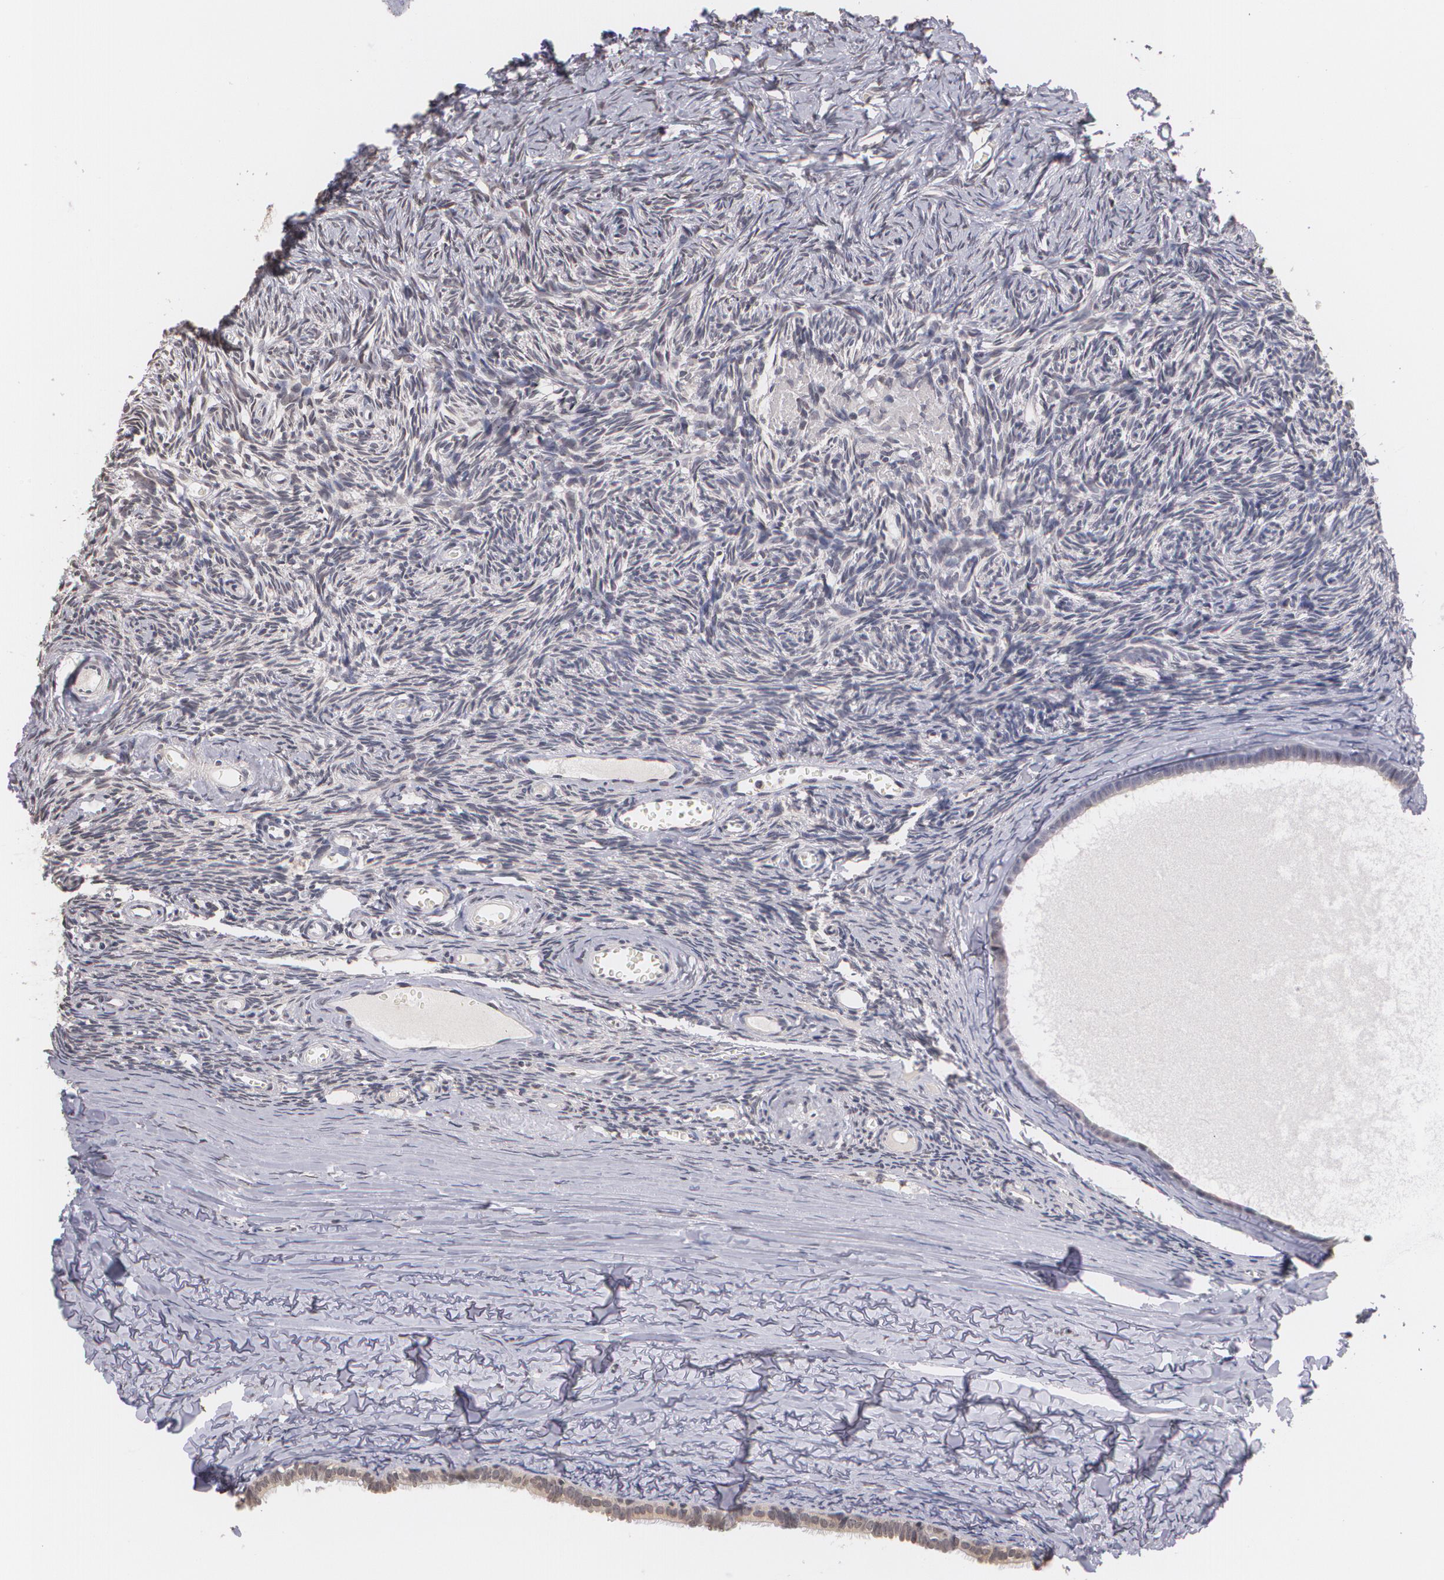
{"staining": {"intensity": "weak", "quantity": "25%-75%", "location": "nuclear"}, "tissue": "ovary", "cell_type": "Follicle cells", "image_type": "normal", "snomed": [{"axis": "morphology", "description": "Normal tissue, NOS"}, {"axis": "topography", "description": "Ovary"}], "caption": "Immunohistochemical staining of normal ovary shows weak nuclear protein expression in approximately 25%-75% of follicle cells. The protein is shown in brown color, while the nuclei are stained blue.", "gene": "THRB", "patient": {"sex": "female", "age": 59}}